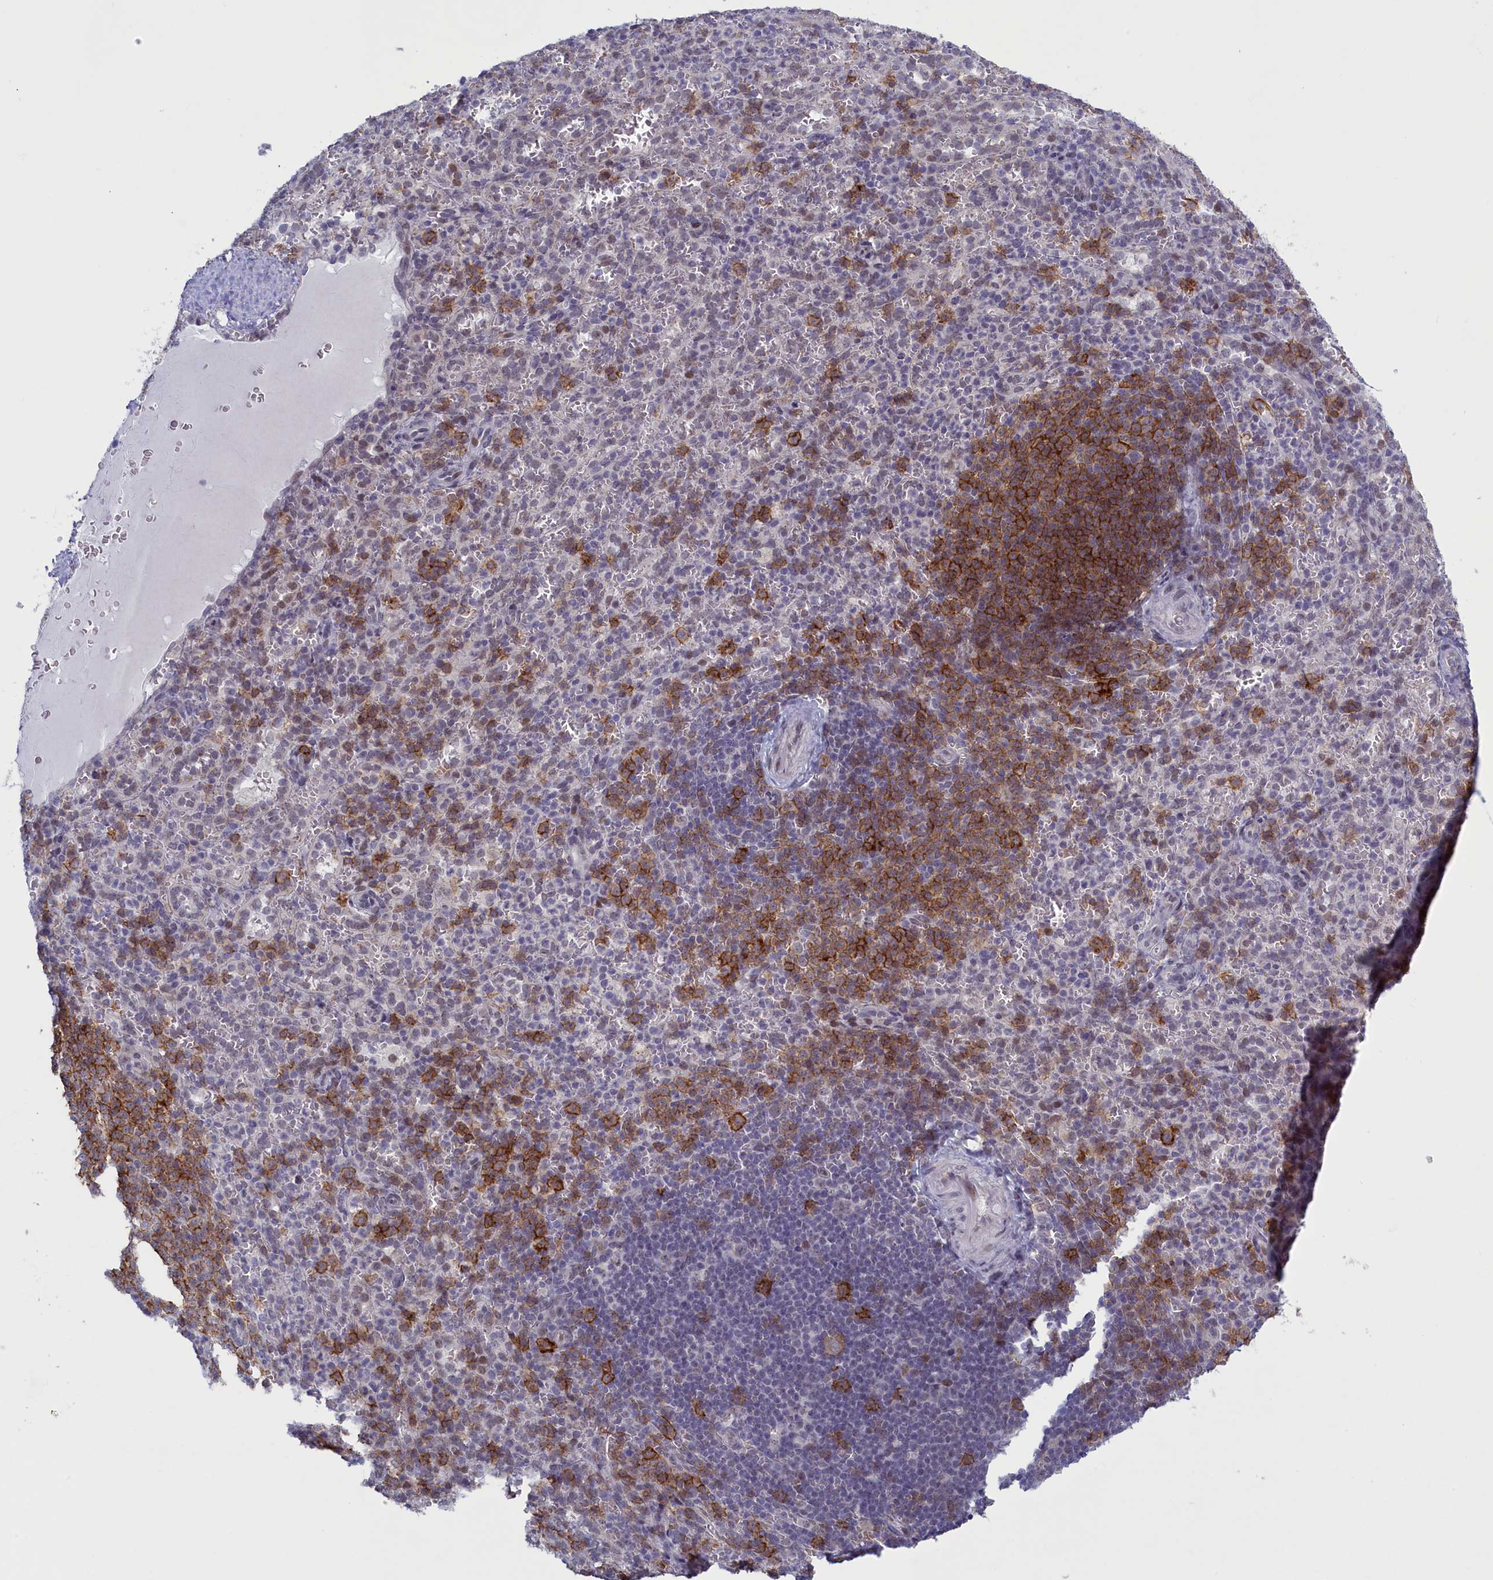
{"staining": {"intensity": "moderate", "quantity": "<25%", "location": "cytoplasmic/membranous"}, "tissue": "spleen", "cell_type": "Cells in red pulp", "image_type": "normal", "snomed": [{"axis": "morphology", "description": "Normal tissue, NOS"}, {"axis": "topography", "description": "Spleen"}], "caption": "High-power microscopy captured an immunohistochemistry image of normal spleen, revealing moderate cytoplasmic/membranous expression in about <25% of cells in red pulp. The protein of interest is shown in brown color, while the nuclei are stained blue.", "gene": "ATF7IP2", "patient": {"sex": "female", "age": 21}}